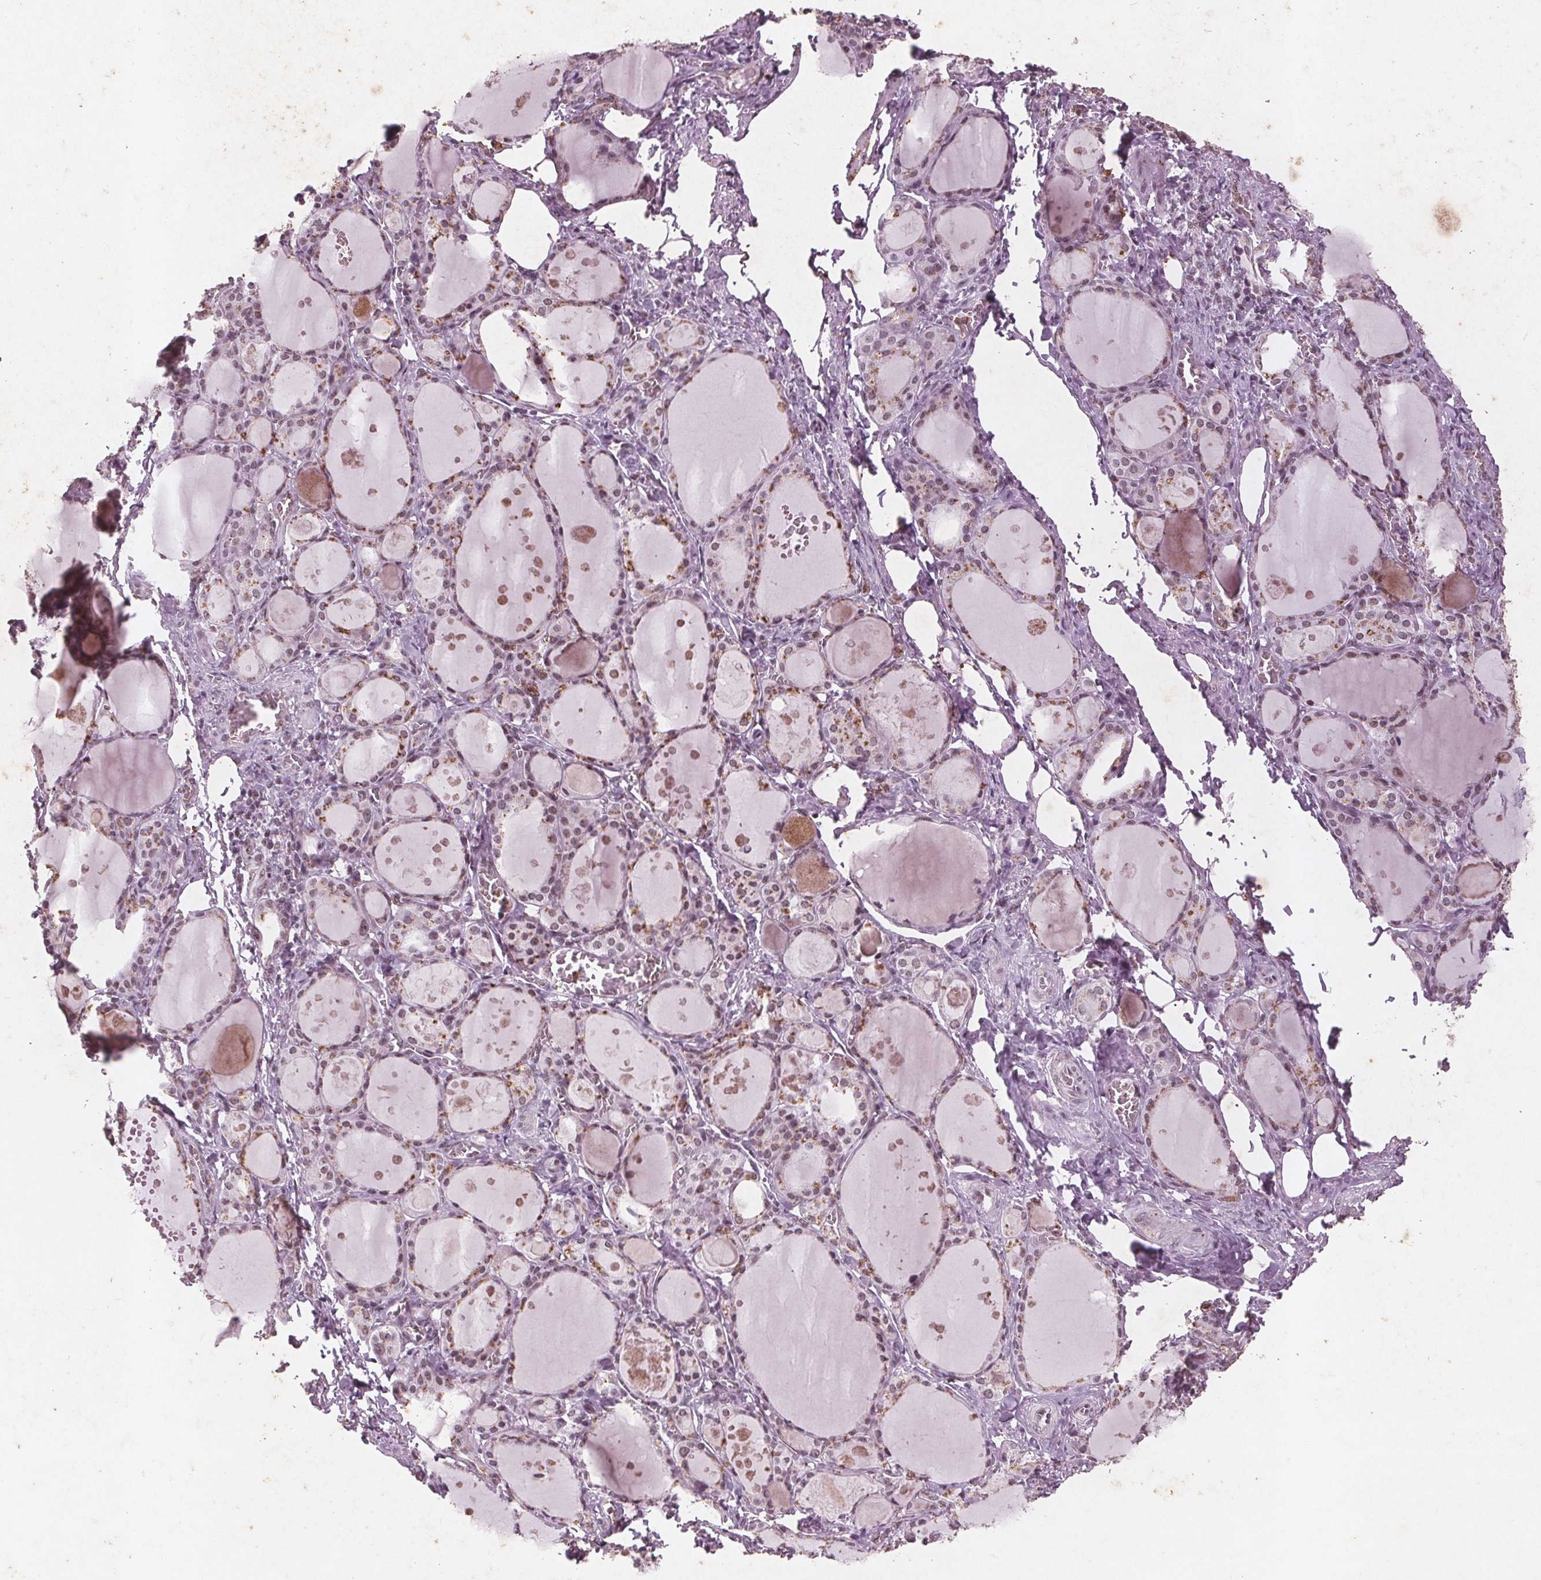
{"staining": {"intensity": "weak", "quantity": "25%-75%", "location": "nuclear"}, "tissue": "thyroid gland", "cell_type": "Glandular cells", "image_type": "normal", "snomed": [{"axis": "morphology", "description": "Normal tissue, NOS"}, {"axis": "topography", "description": "Thyroid gland"}], "caption": "Brown immunohistochemical staining in normal human thyroid gland reveals weak nuclear expression in about 25%-75% of glandular cells.", "gene": "RPS6KA2", "patient": {"sex": "male", "age": 68}}